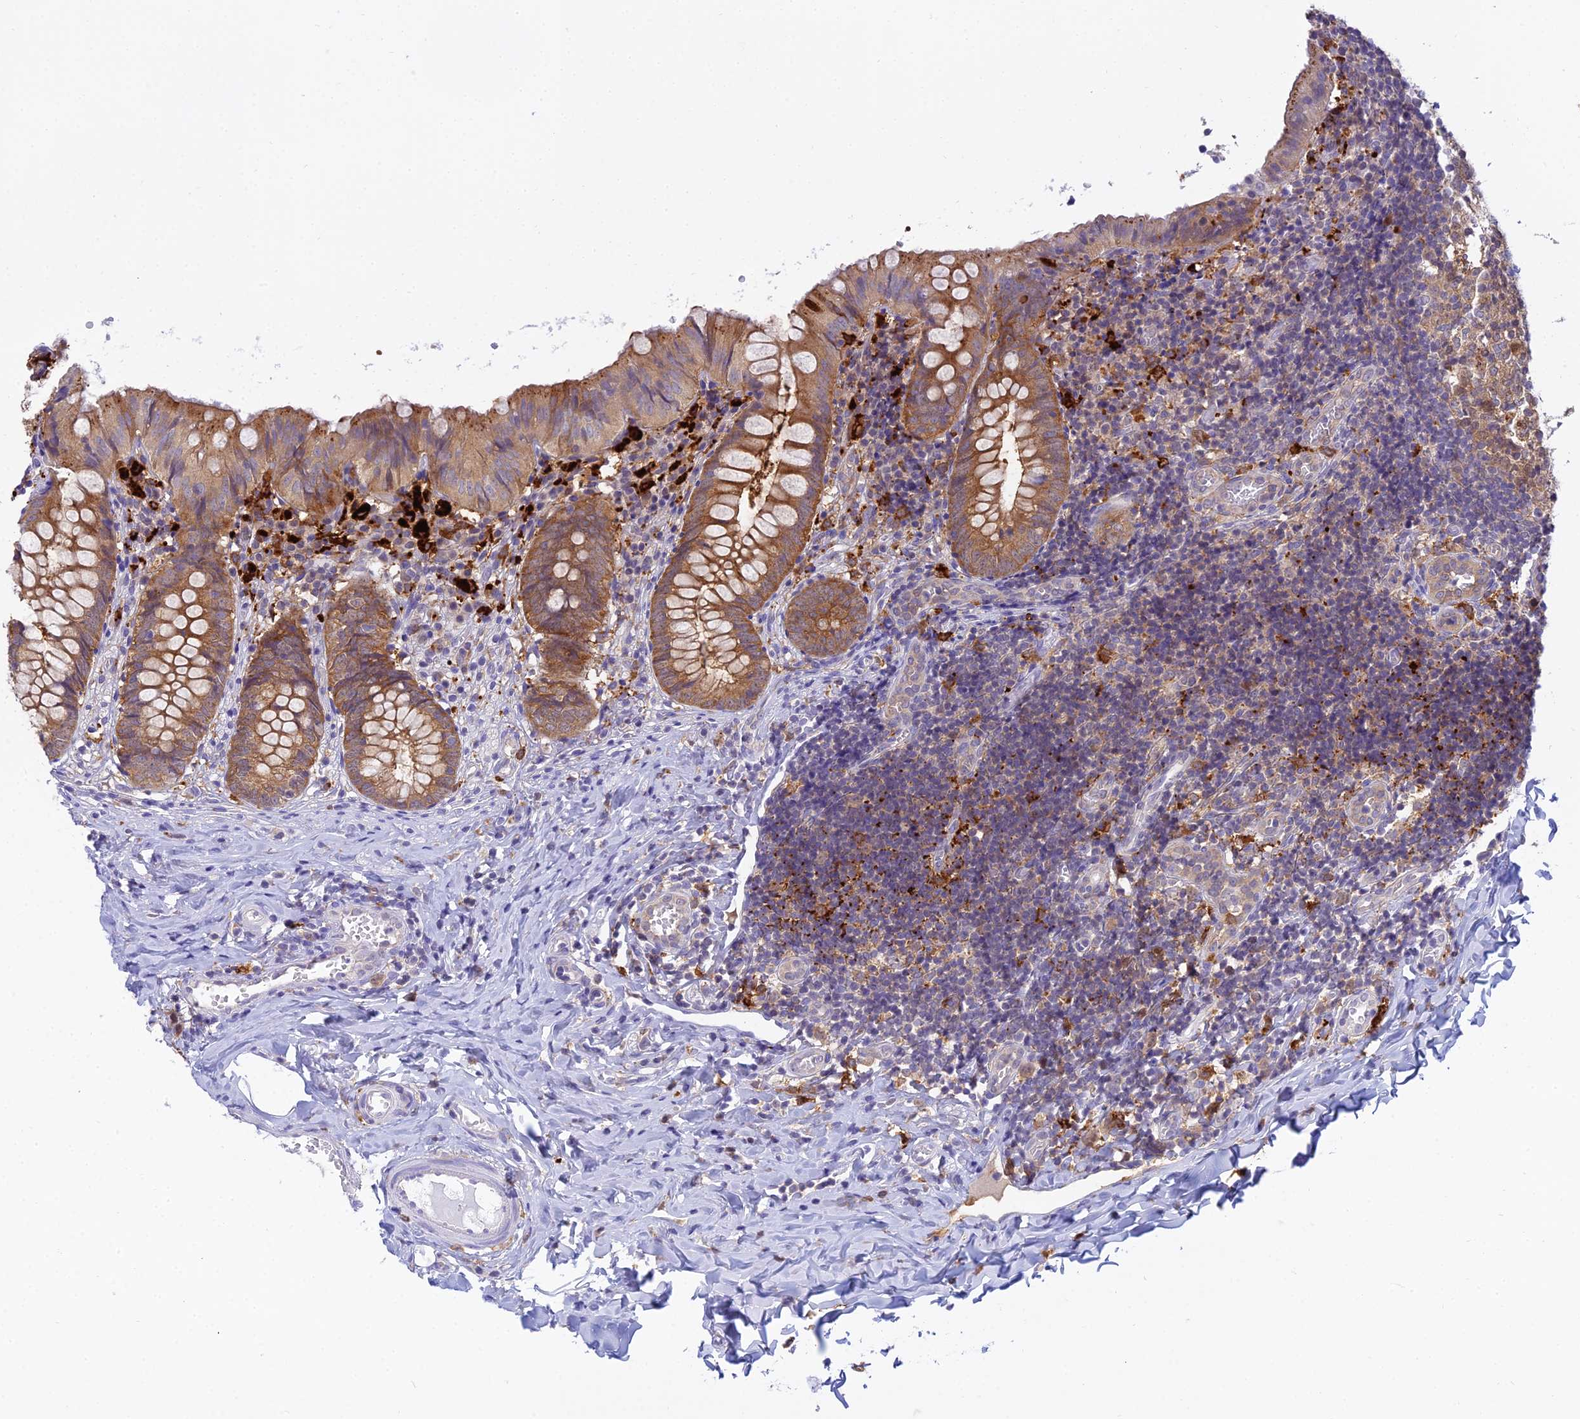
{"staining": {"intensity": "moderate", "quantity": ">75%", "location": "cytoplasmic/membranous"}, "tissue": "appendix", "cell_type": "Glandular cells", "image_type": "normal", "snomed": [{"axis": "morphology", "description": "Normal tissue, NOS"}, {"axis": "topography", "description": "Appendix"}], "caption": "An immunohistochemistry micrograph of normal tissue is shown. Protein staining in brown highlights moderate cytoplasmic/membranous positivity in appendix within glandular cells. (DAB IHC, brown staining for protein, blue staining for nuclei).", "gene": "UBE2G1", "patient": {"sex": "male", "age": 8}}